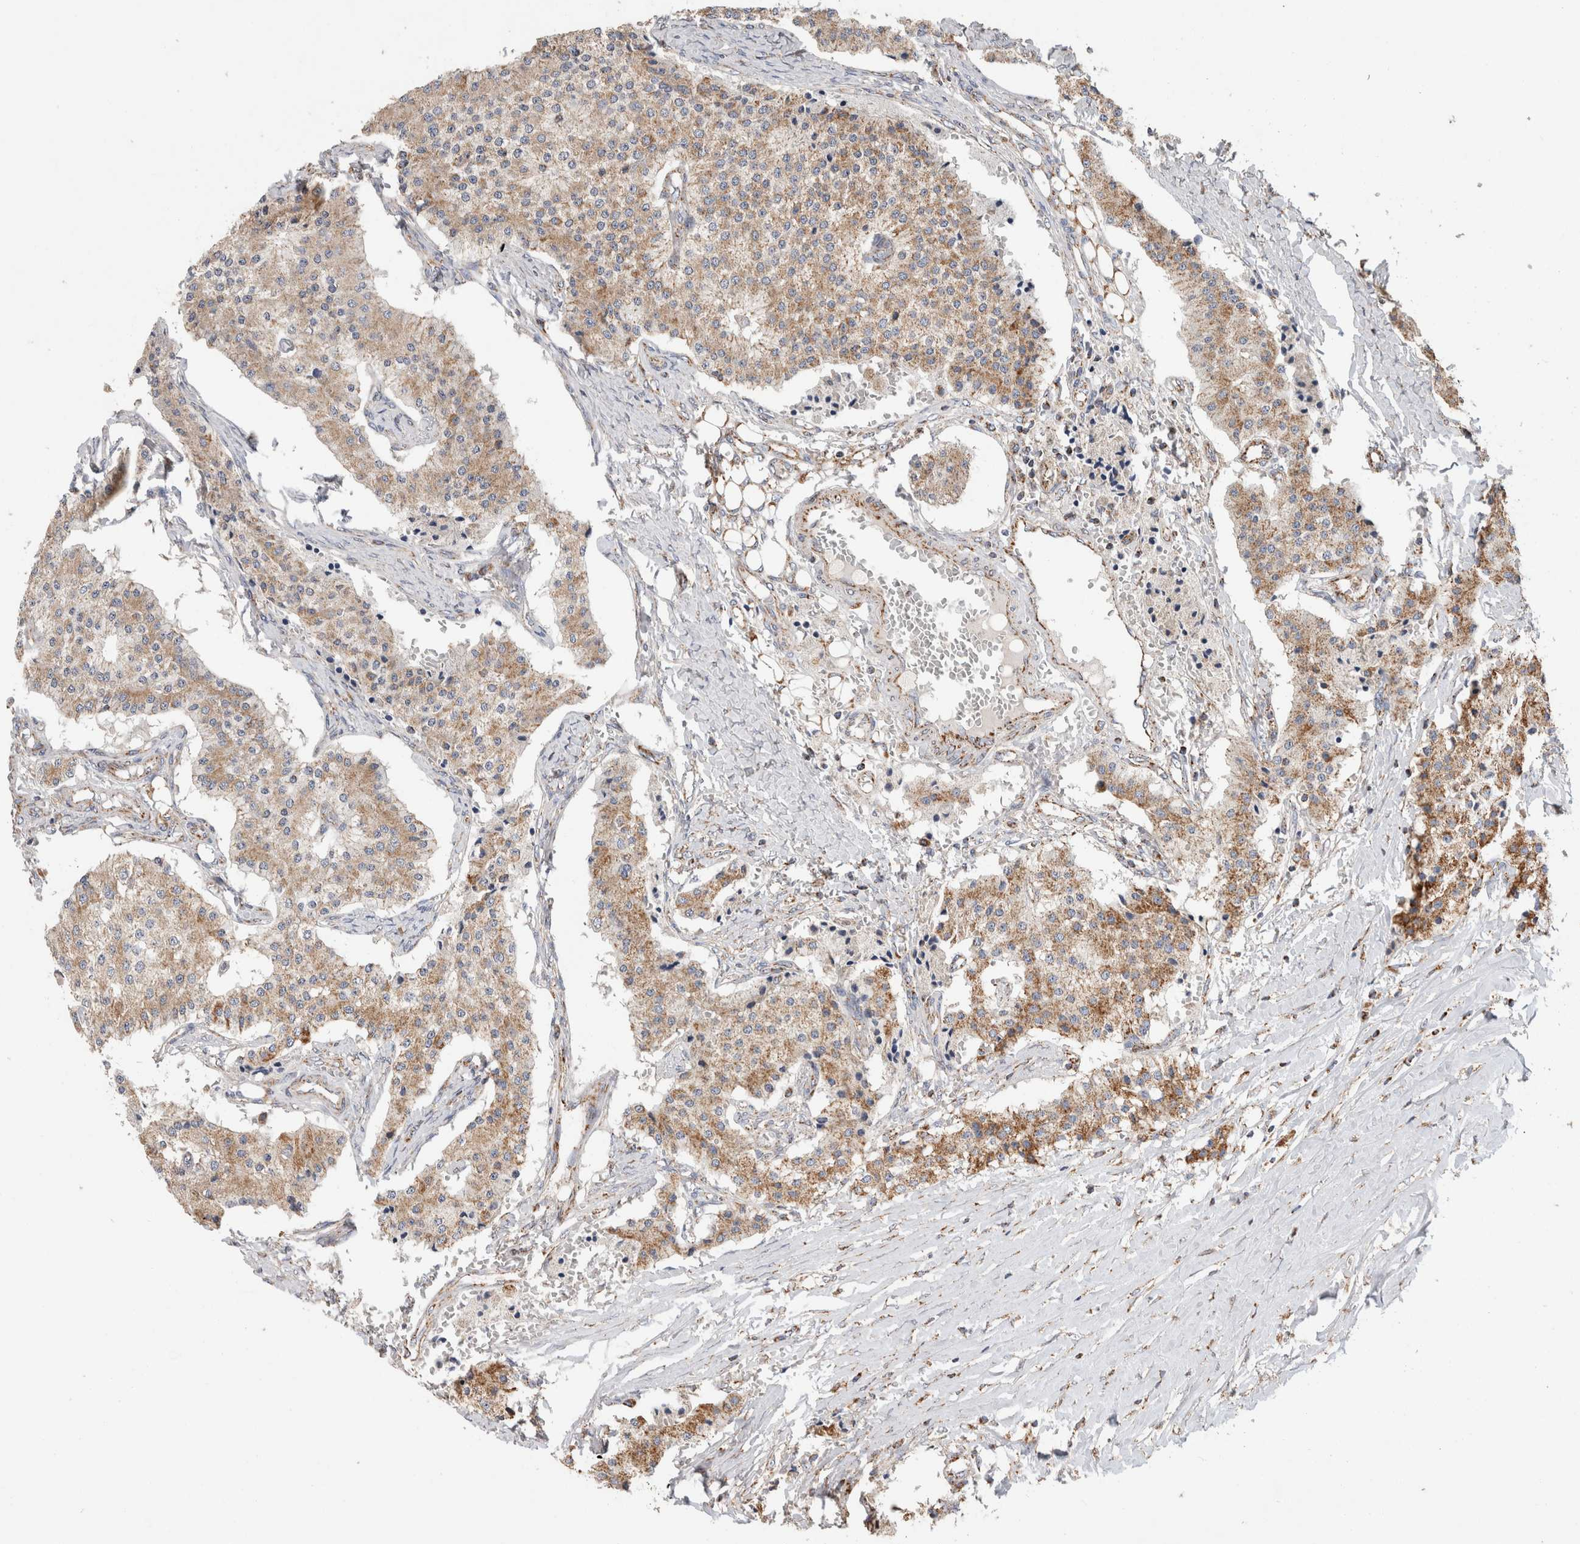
{"staining": {"intensity": "moderate", "quantity": ">75%", "location": "cytoplasmic/membranous"}, "tissue": "carcinoid", "cell_type": "Tumor cells", "image_type": "cancer", "snomed": [{"axis": "morphology", "description": "Carcinoid, malignant, NOS"}, {"axis": "topography", "description": "Colon"}], "caption": "Immunohistochemistry (DAB) staining of malignant carcinoid displays moderate cytoplasmic/membranous protein positivity in approximately >75% of tumor cells.", "gene": "IARS2", "patient": {"sex": "female", "age": 52}}